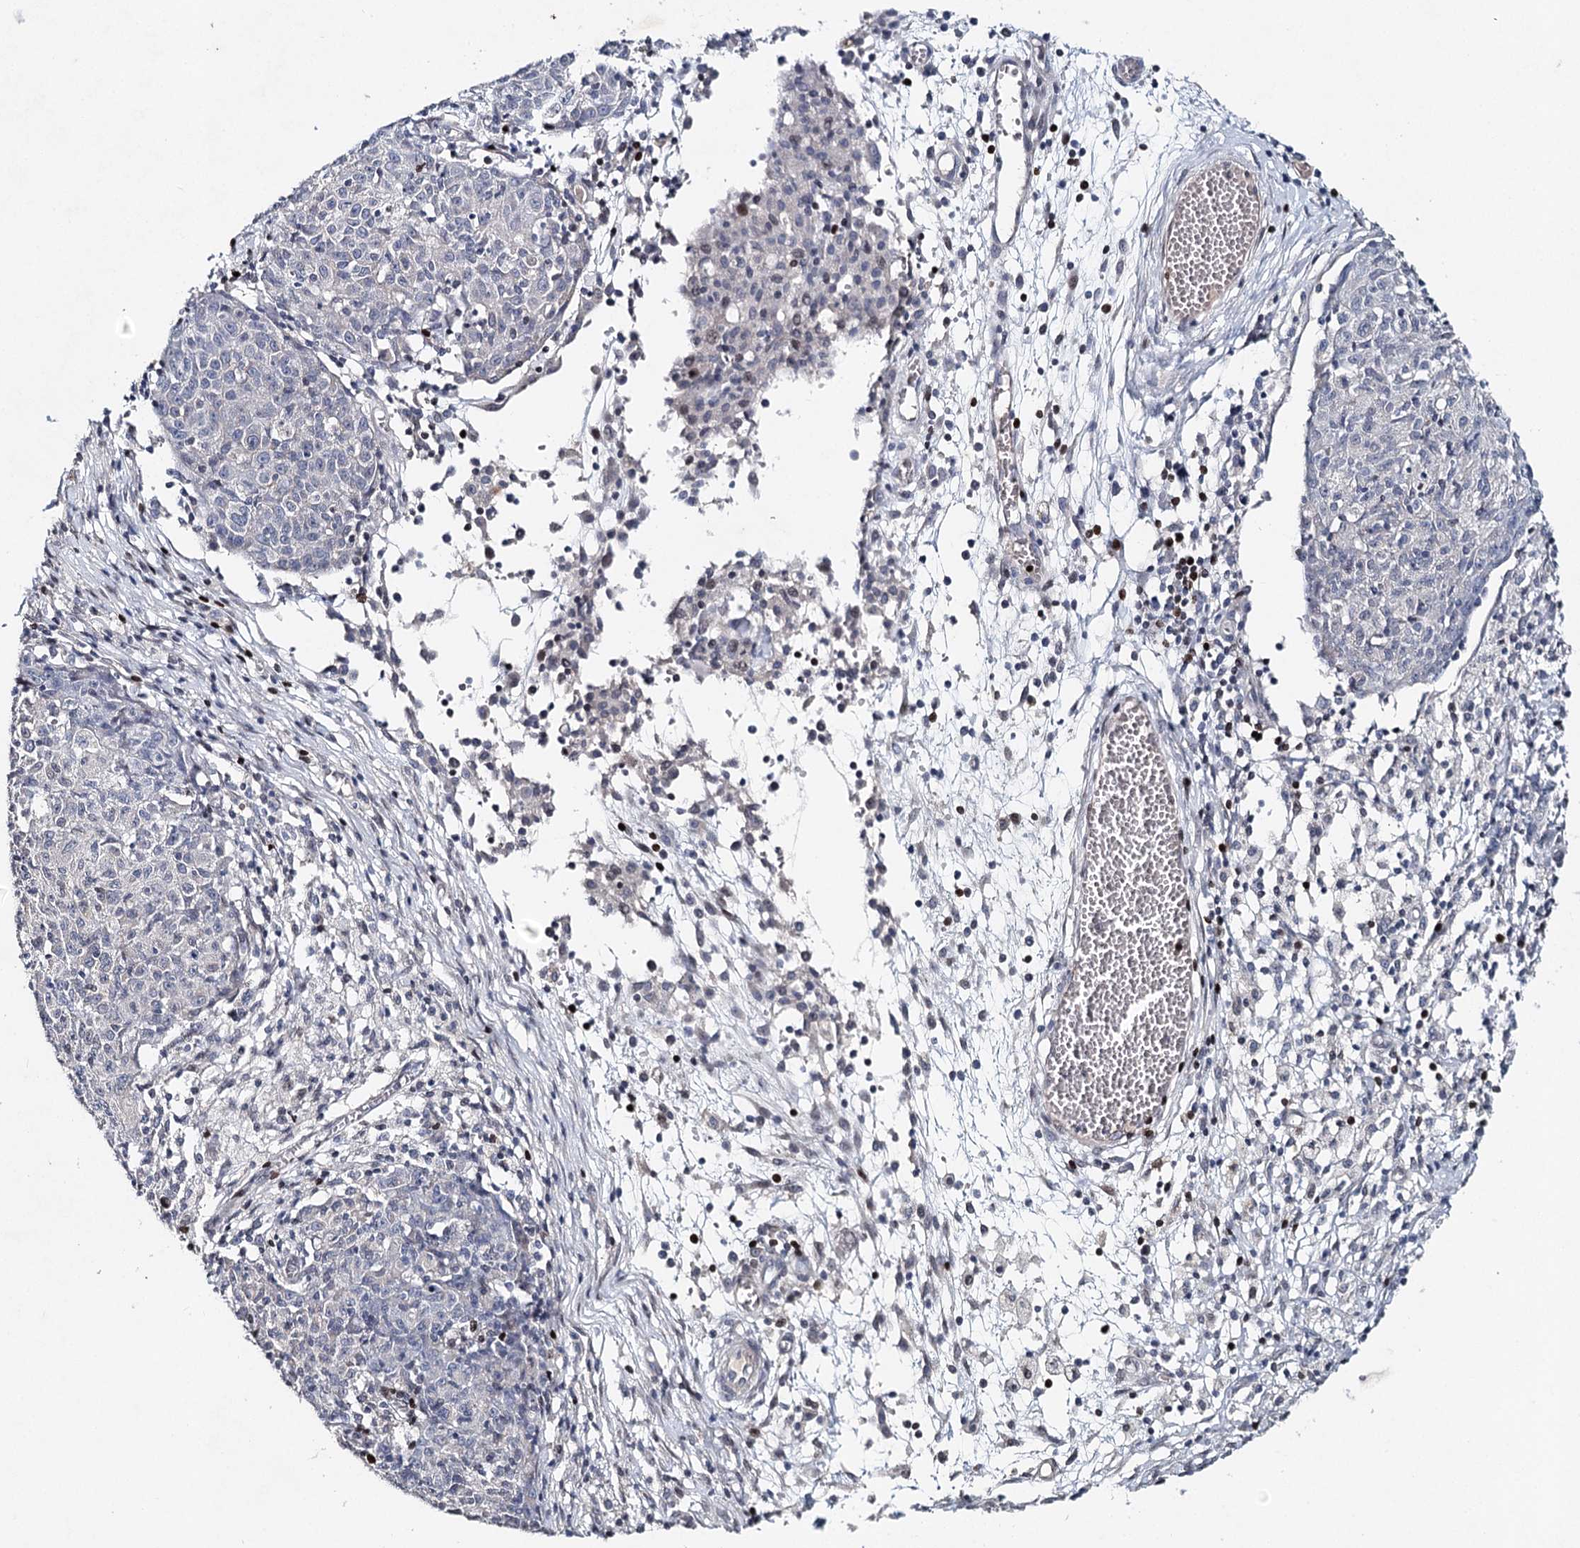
{"staining": {"intensity": "negative", "quantity": "none", "location": "none"}, "tissue": "ovarian cancer", "cell_type": "Tumor cells", "image_type": "cancer", "snomed": [{"axis": "morphology", "description": "Carcinoma, endometroid"}, {"axis": "topography", "description": "Ovary"}], "caption": "IHC photomicrograph of neoplastic tissue: human ovarian cancer (endometroid carcinoma) stained with DAB demonstrates no significant protein staining in tumor cells.", "gene": "FRMD4A", "patient": {"sex": "female", "age": 42}}